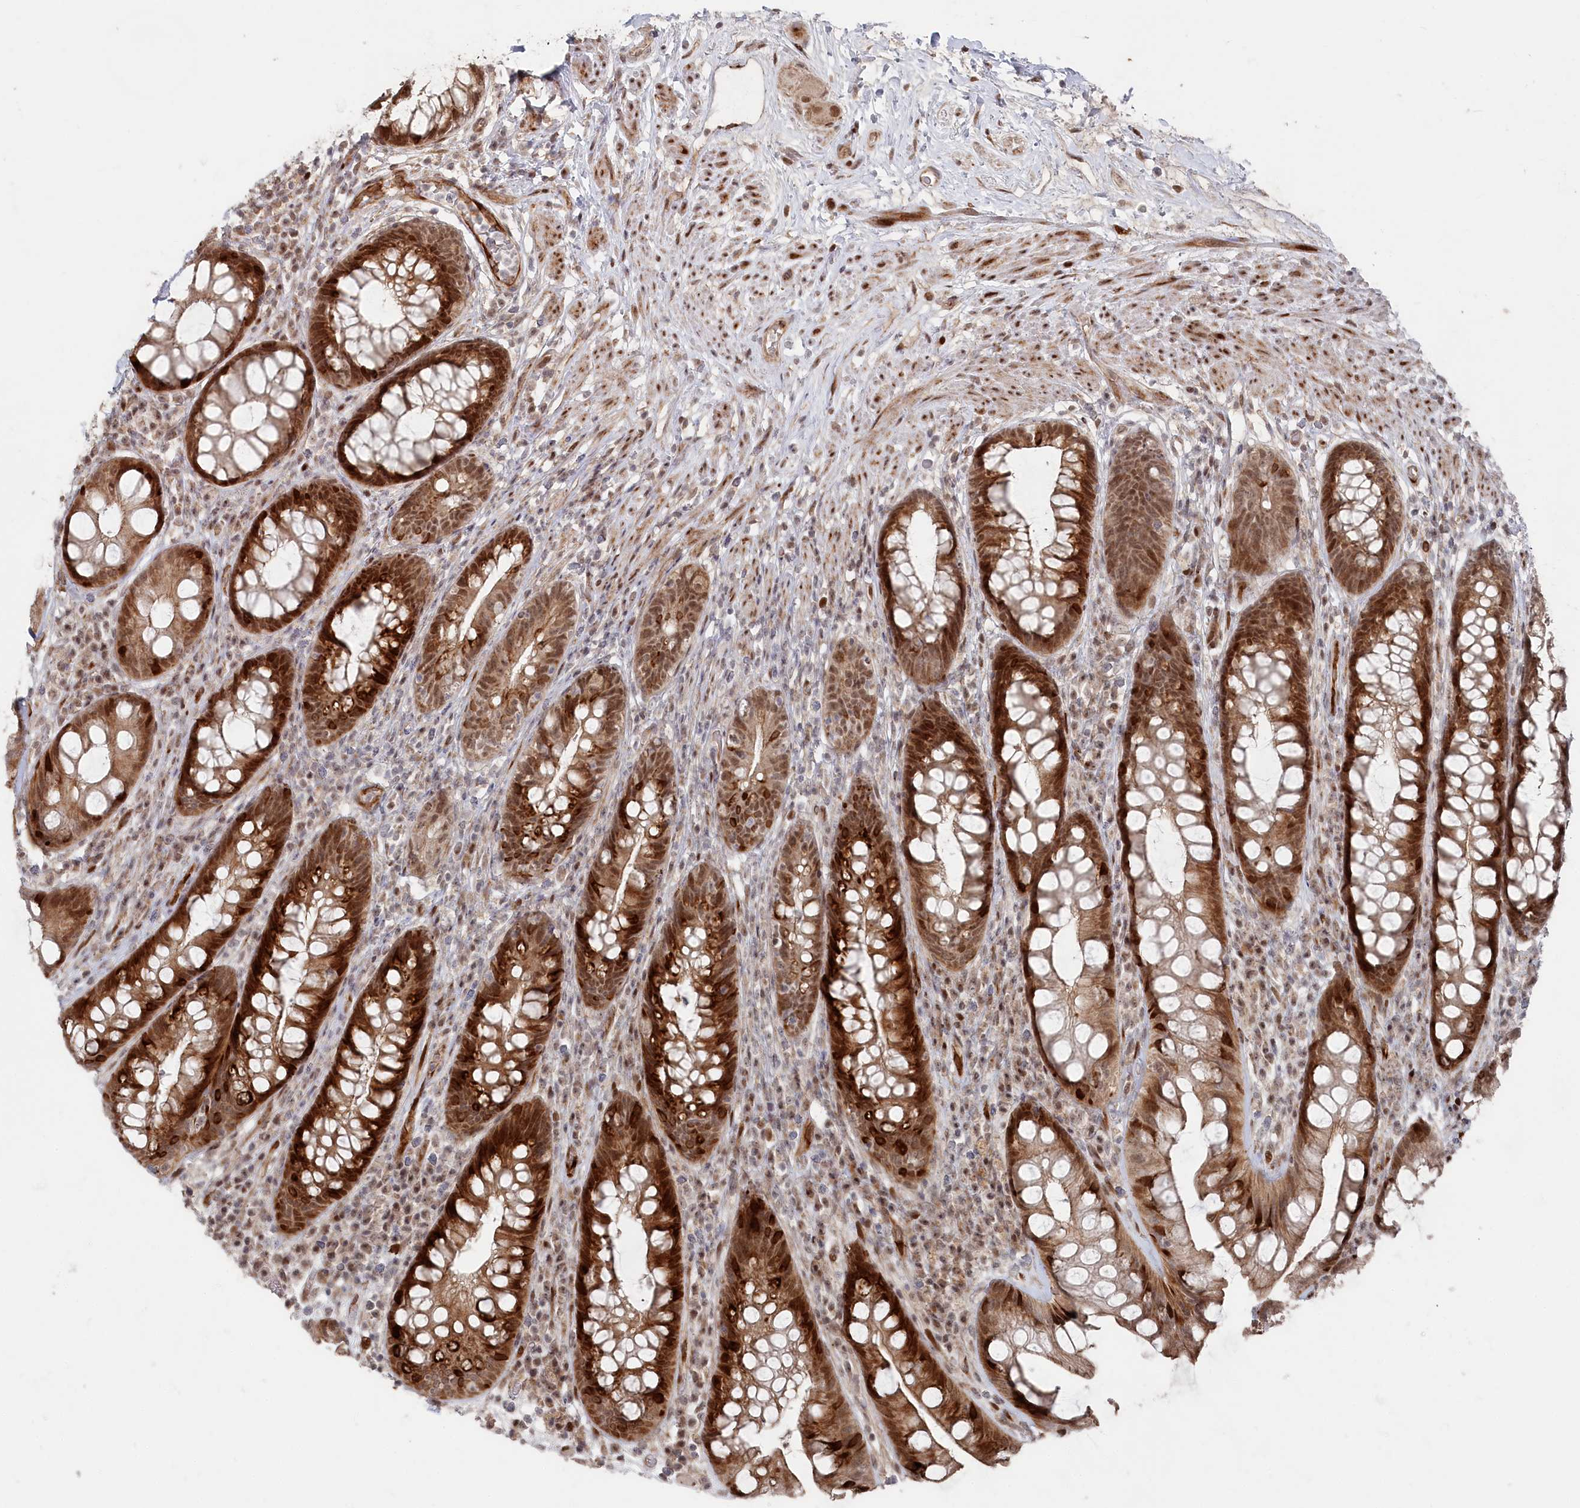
{"staining": {"intensity": "strong", "quantity": ">75%", "location": "cytoplasmic/membranous,nuclear"}, "tissue": "rectum", "cell_type": "Glandular cells", "image_type": "normal", "snomed": [{"axis": "morphology", "description": "Normal tissue, NOS"}, {"axis": "topography", "description": "Rectum"}], "caption": "An image showing strong cytoplasmic/membranous,nuclear expression in approximately >75% of glandular cells in normal rectum, as visualized by brown immunohistochemical staining.", "gene": "POLR3A", "patient": {"sex": "male", "age": 74}}